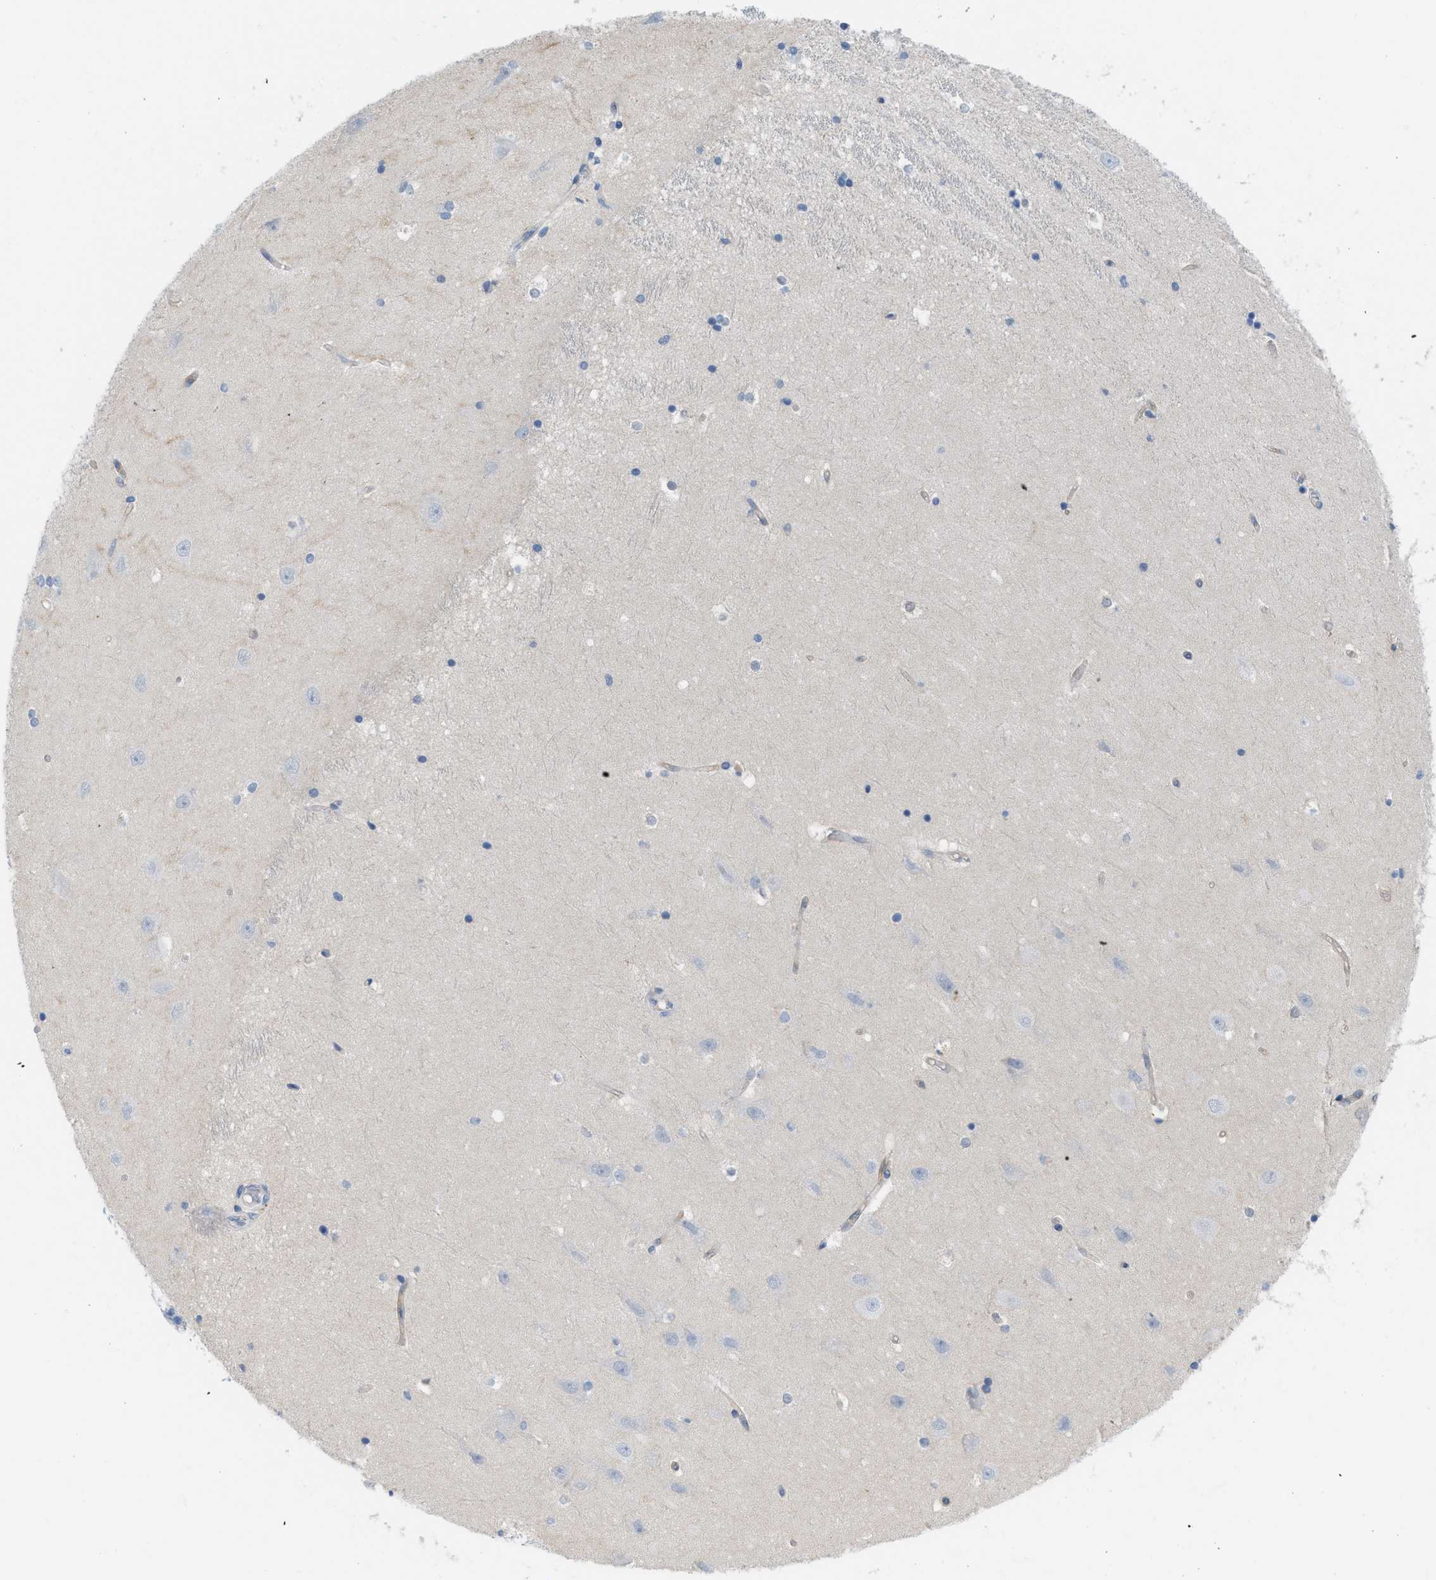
{"staining": {"intensity": "negative", "quantity": "none", "location": "none"}, "tissue": "hippocampus", "cell_type": "Glial cells", "image_type": "normal", "snomed": [{"axis": "morphology", "description": "Normal tissue, NOS"}, {"axis": "topography", "description": "Hippocampus"}], "caption": "Histopathology image shows no protein positivity in glial cells of normal hippocampus. Brightfield microscopy of IHC stained with DAB (3,3'-diaminobenzidine) (brown) and hematoxylin (blue), captured at high magnification.", "gene": "CSTB", "patient": {"sex": "male", "age": 45}}